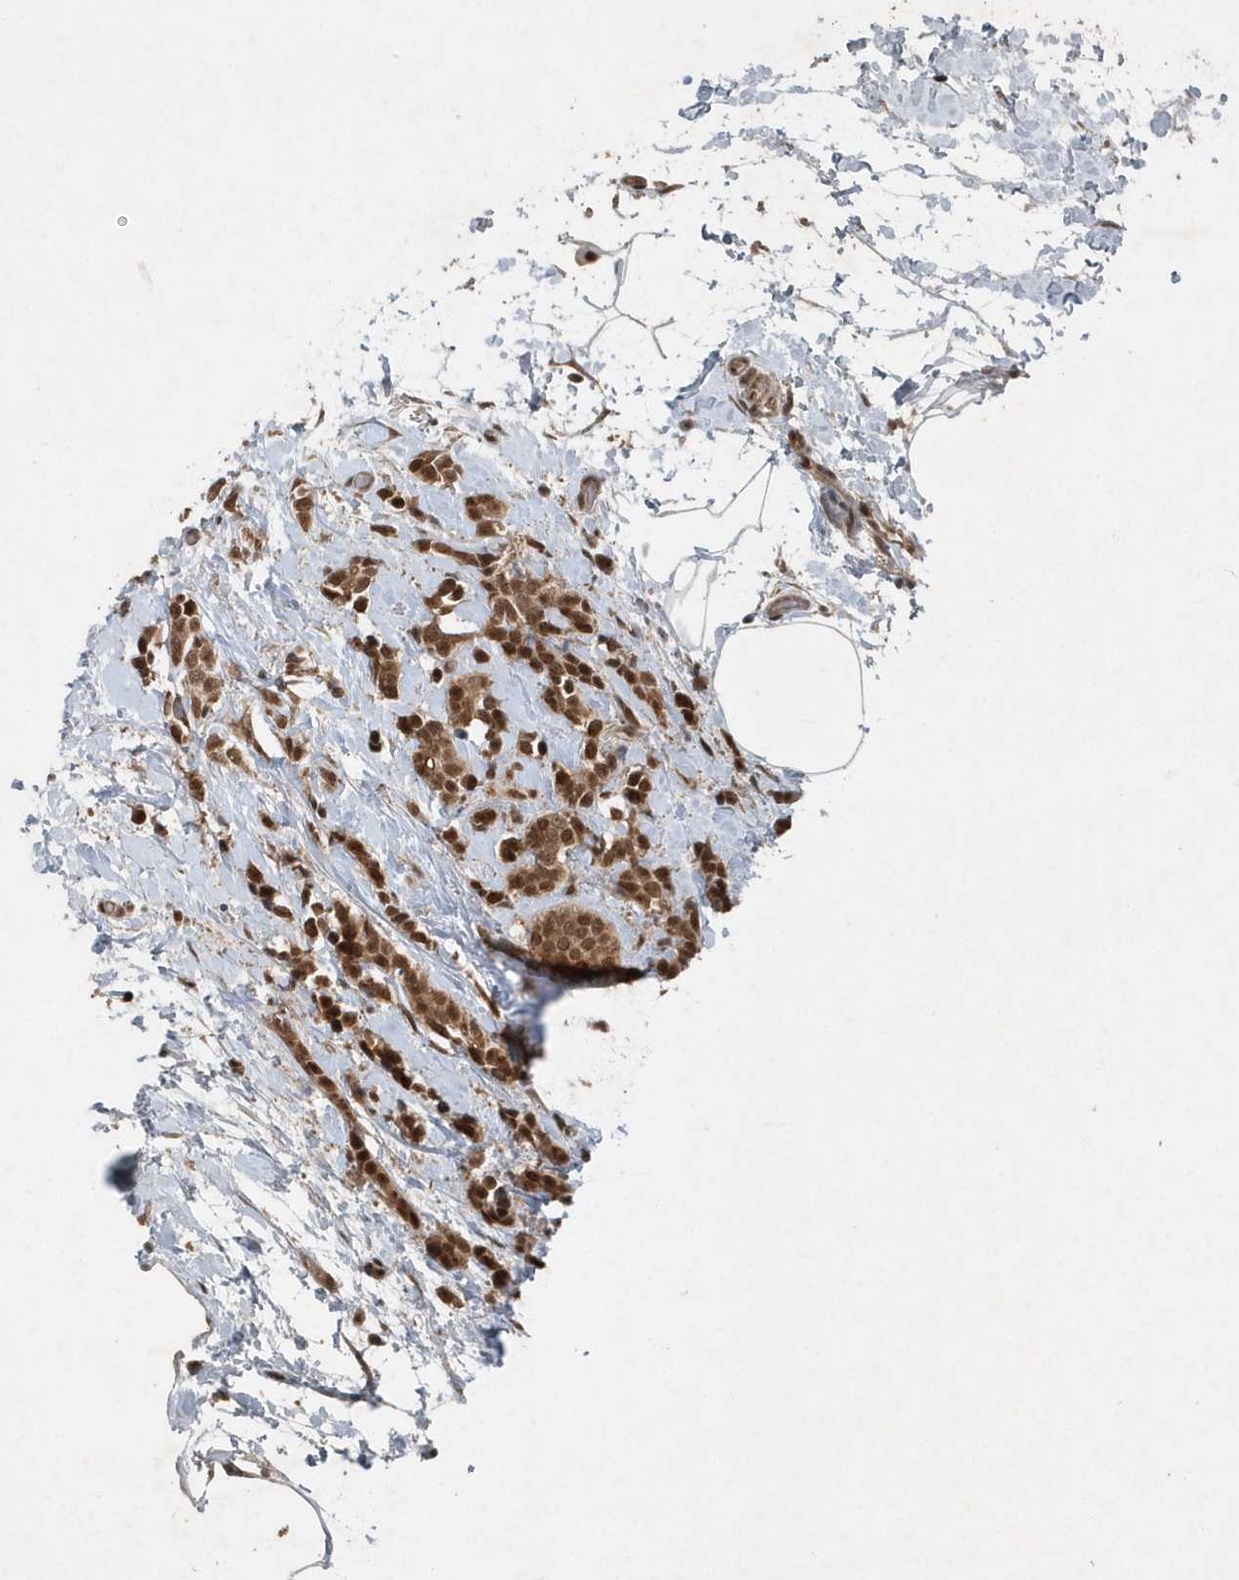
{"staining": {"intensity": "strong", "quantity": ">75%", "location": "cytoplasmic/membranous,nuclear"}, "tissue": "breast cancer", "cell_type": "Tumor cells", "image_type": "cancer", "snomed": [{"axis": "morphology", "description": "Lobular carcinoma, in situ"}, {"axis": "morphology", "description": "Lobular carcinoma"}, {"axis": "topography", "description": "Breast"}], "caption": "Human breast lobular carcinoma stained for a protein (brown) exhibits strong cytoplasmic/membranous and nuclear positive positivity in about >75% of tumor cells.", "gene": "QTRT2", "patient": {"sex": "female", "age": 41}}